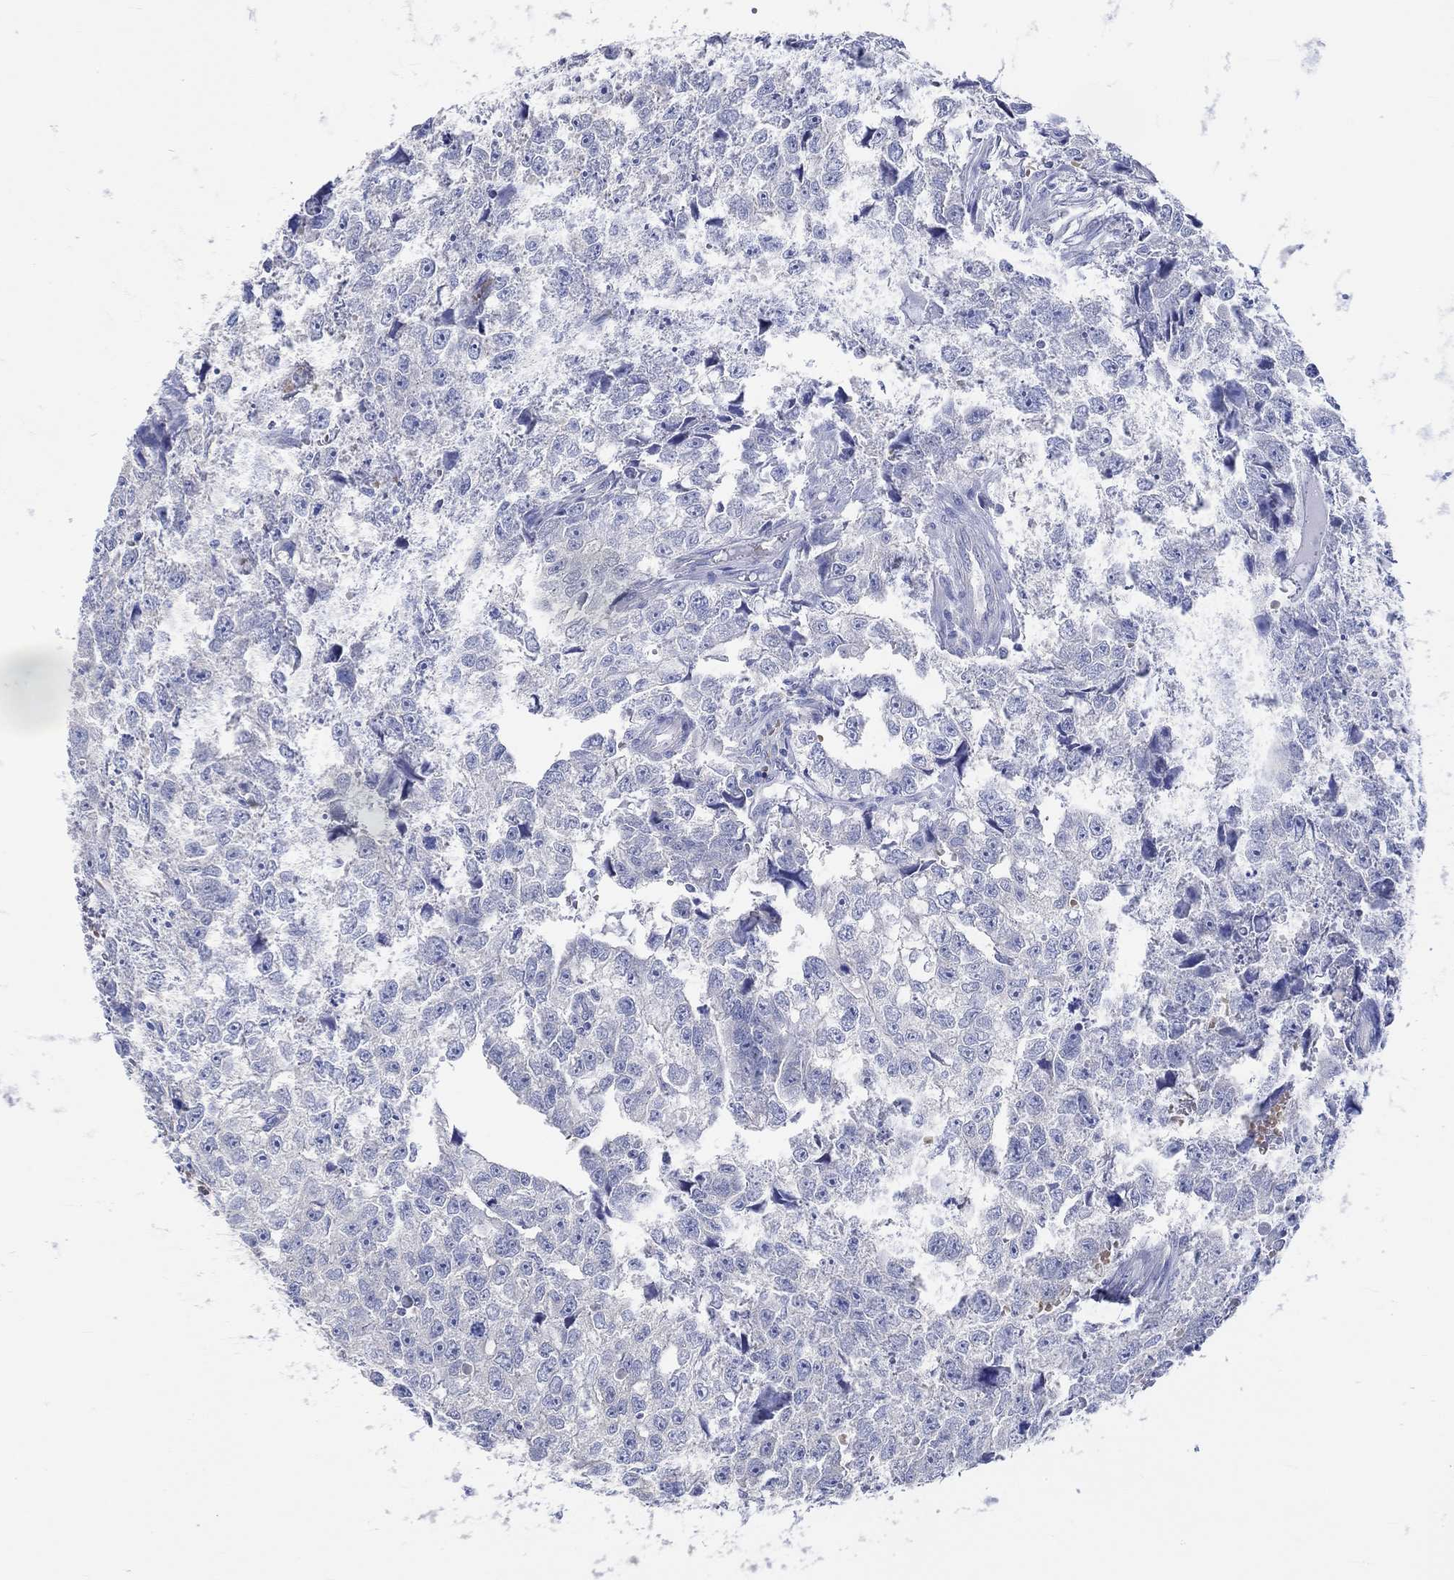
{"staining": {"intensity": "negative", "quantity": "none", "location": "none"}, "tissue": "testis cancer", "cell_type": "Tumor cells", "image_type": "cancer", "snomed": [{"axis": "morphology", "description": "Carcinoma, Embryonal, NOS"}, {"axis": "morphology", "description": "Teratoma, malignant, NOS"}, {"axis": "topography", "description": "Testis"}], "caption": "This is an immunohistochemistry (IHC) micrograph of human testis cancer. There is no staining in tumor cells.", "gene": "KCNA1", "patient": {"sex": "male", "age": 44}}